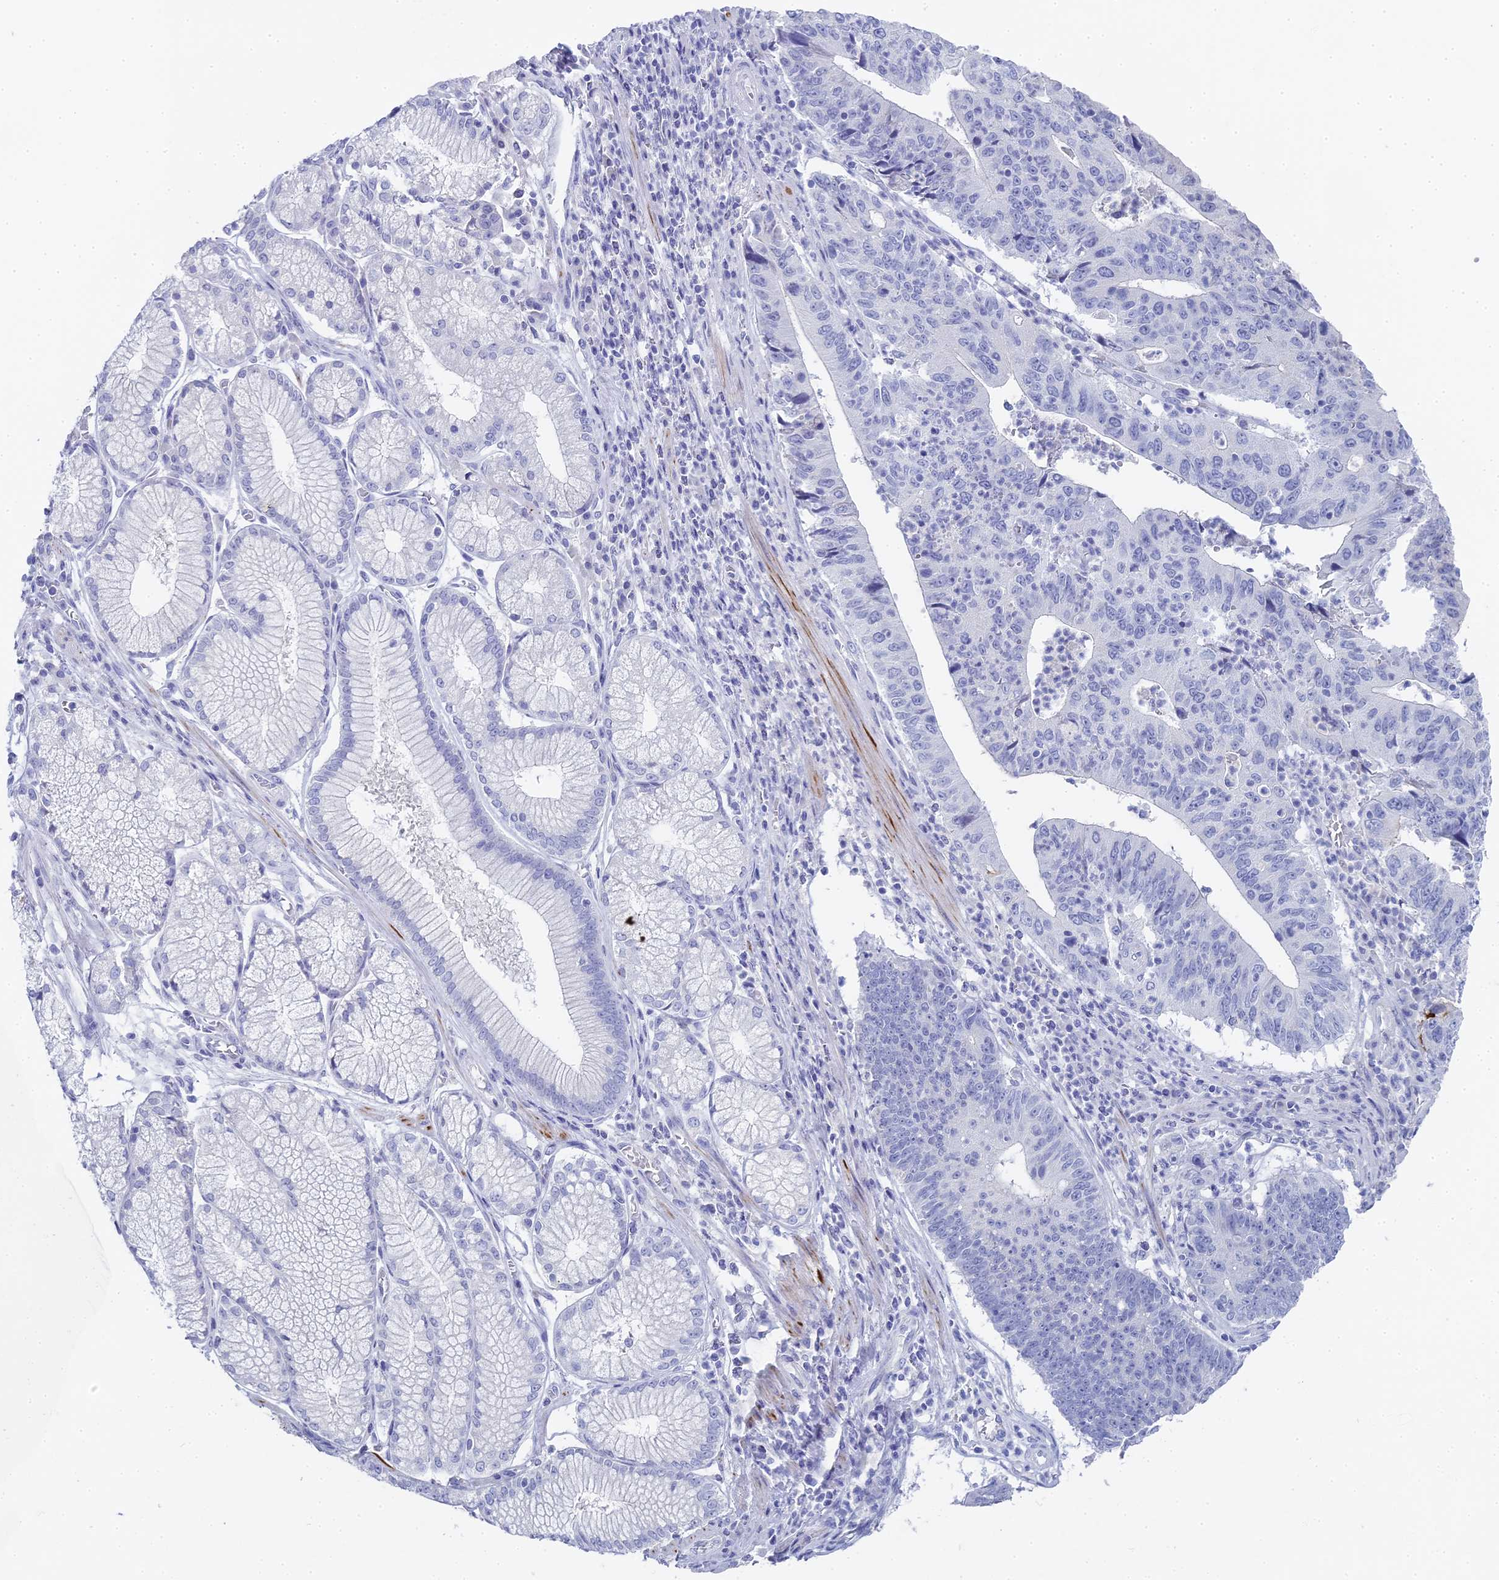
{"staining": {"intensity": "negative", "quantity": "none", "location": "none"}, "tissue": "stomach cancer", "cell_type": "Tumor cells", "image_type": "cancer", "snomed": [{"axis": "morphology", "description": "Adenocarcinoma, NOS"}, {"axis": "topography", "description": "Stomach"}], "caption": "Immunohistochemical staining of stomach cancer (adenocarcinoma) displays no significant expression in tumor cells. (DAB immunohistochemistry with hematoxylin counter stain).", "gene": "ALPP", "patient": {"sex": "male", "age": 59}}